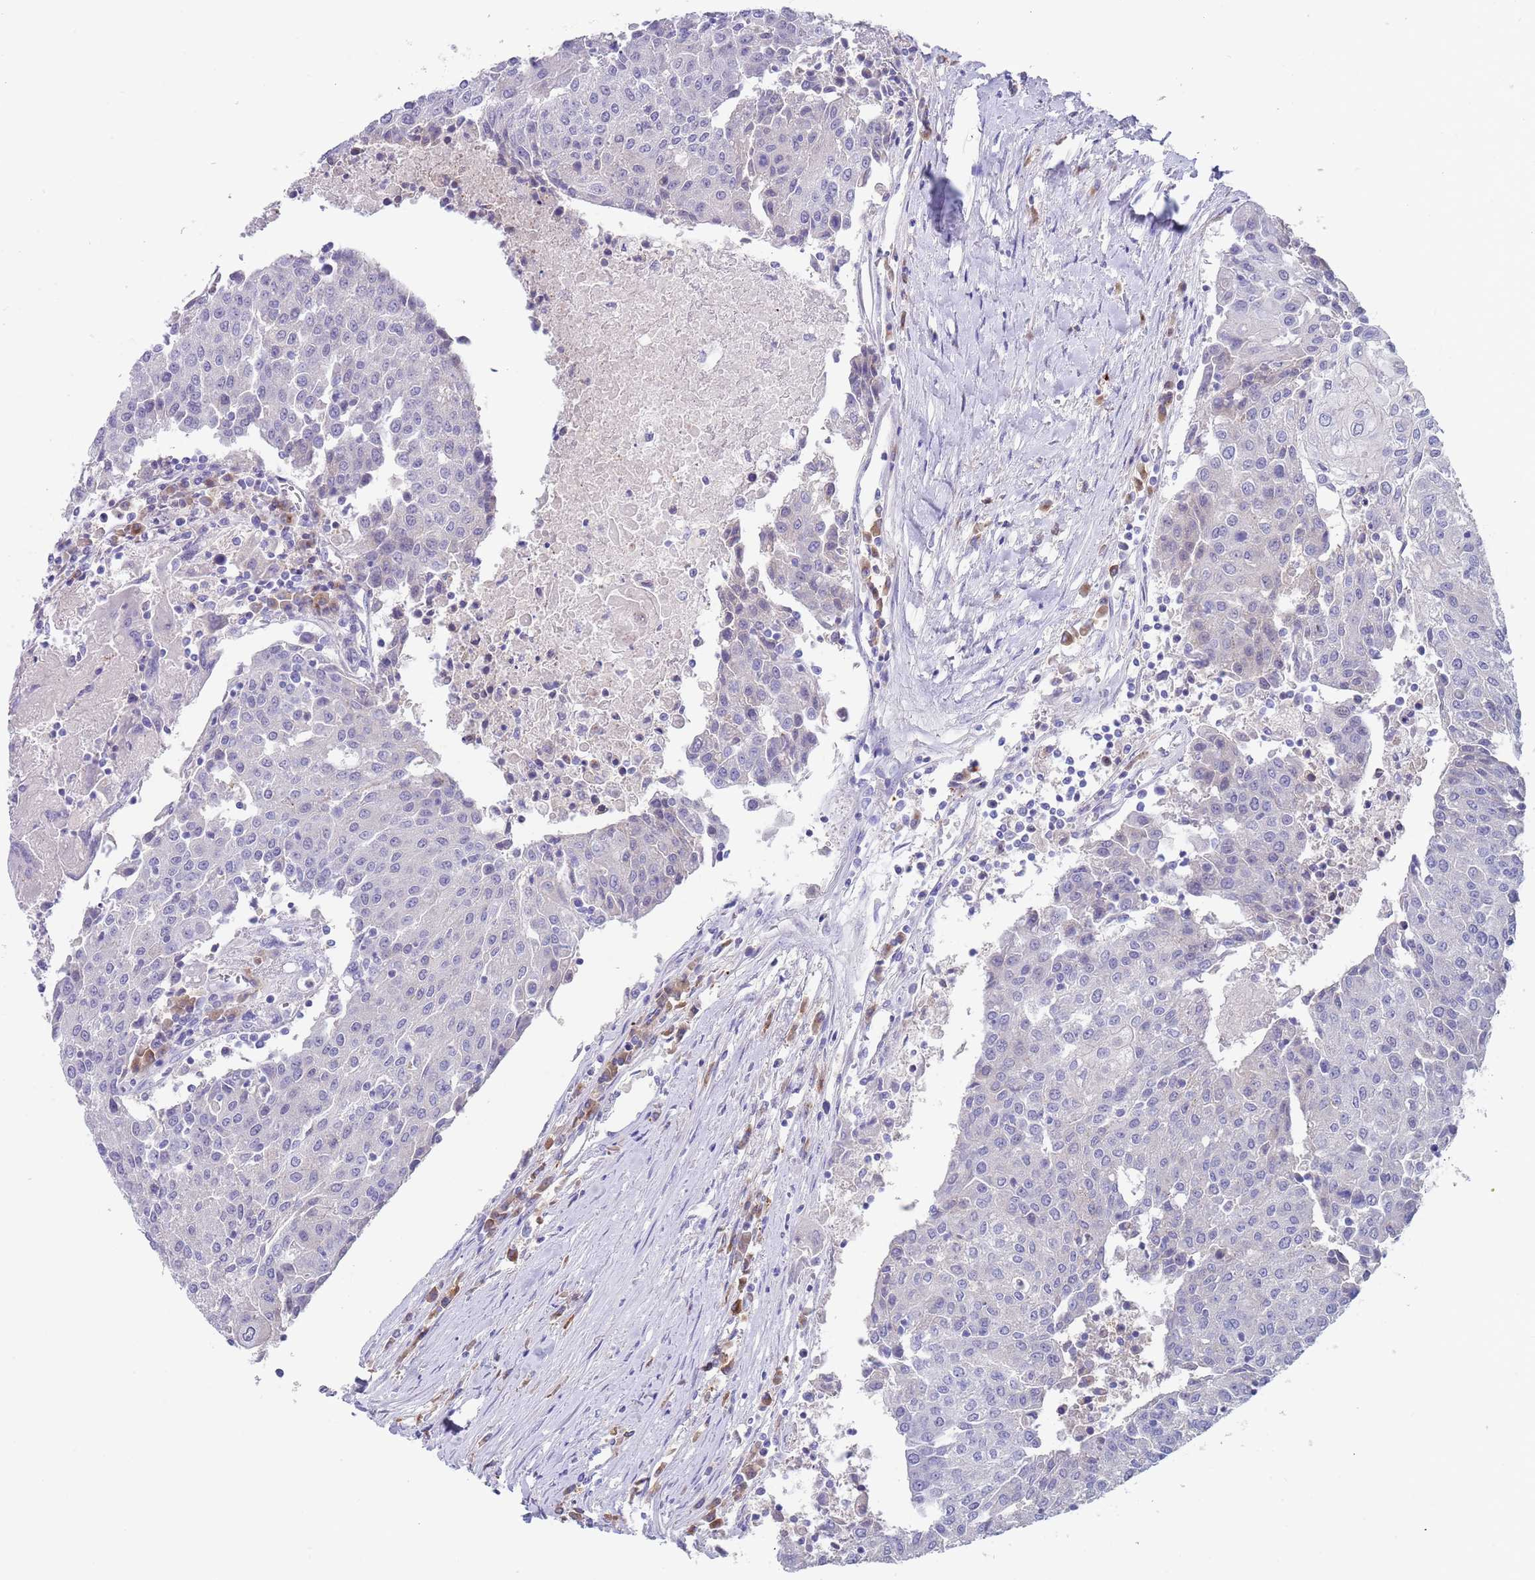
{"staining": {"intensity": "negative", "quantity": "none", "location": "none"}, "tissue": "urothelial cancer", "cell_type": "Tumor cells", "image_type": "cancer", "snomed": [{"axis": "morphology", "description": "Urothelial carcinoma, High grade"}, {"axis": "topography", "description": "Urinary bladder"}], "caption": "High magnification brightfield microscopy of high-grade urothelial carcinoma stained with DAB (3,3'-diaminobenzidine) (brown) and counterstained with hematoxylin (blue): tumor cells show no significant expression.", "gene": "TYW1", "patient": {"sex": "female", "age": 85}}